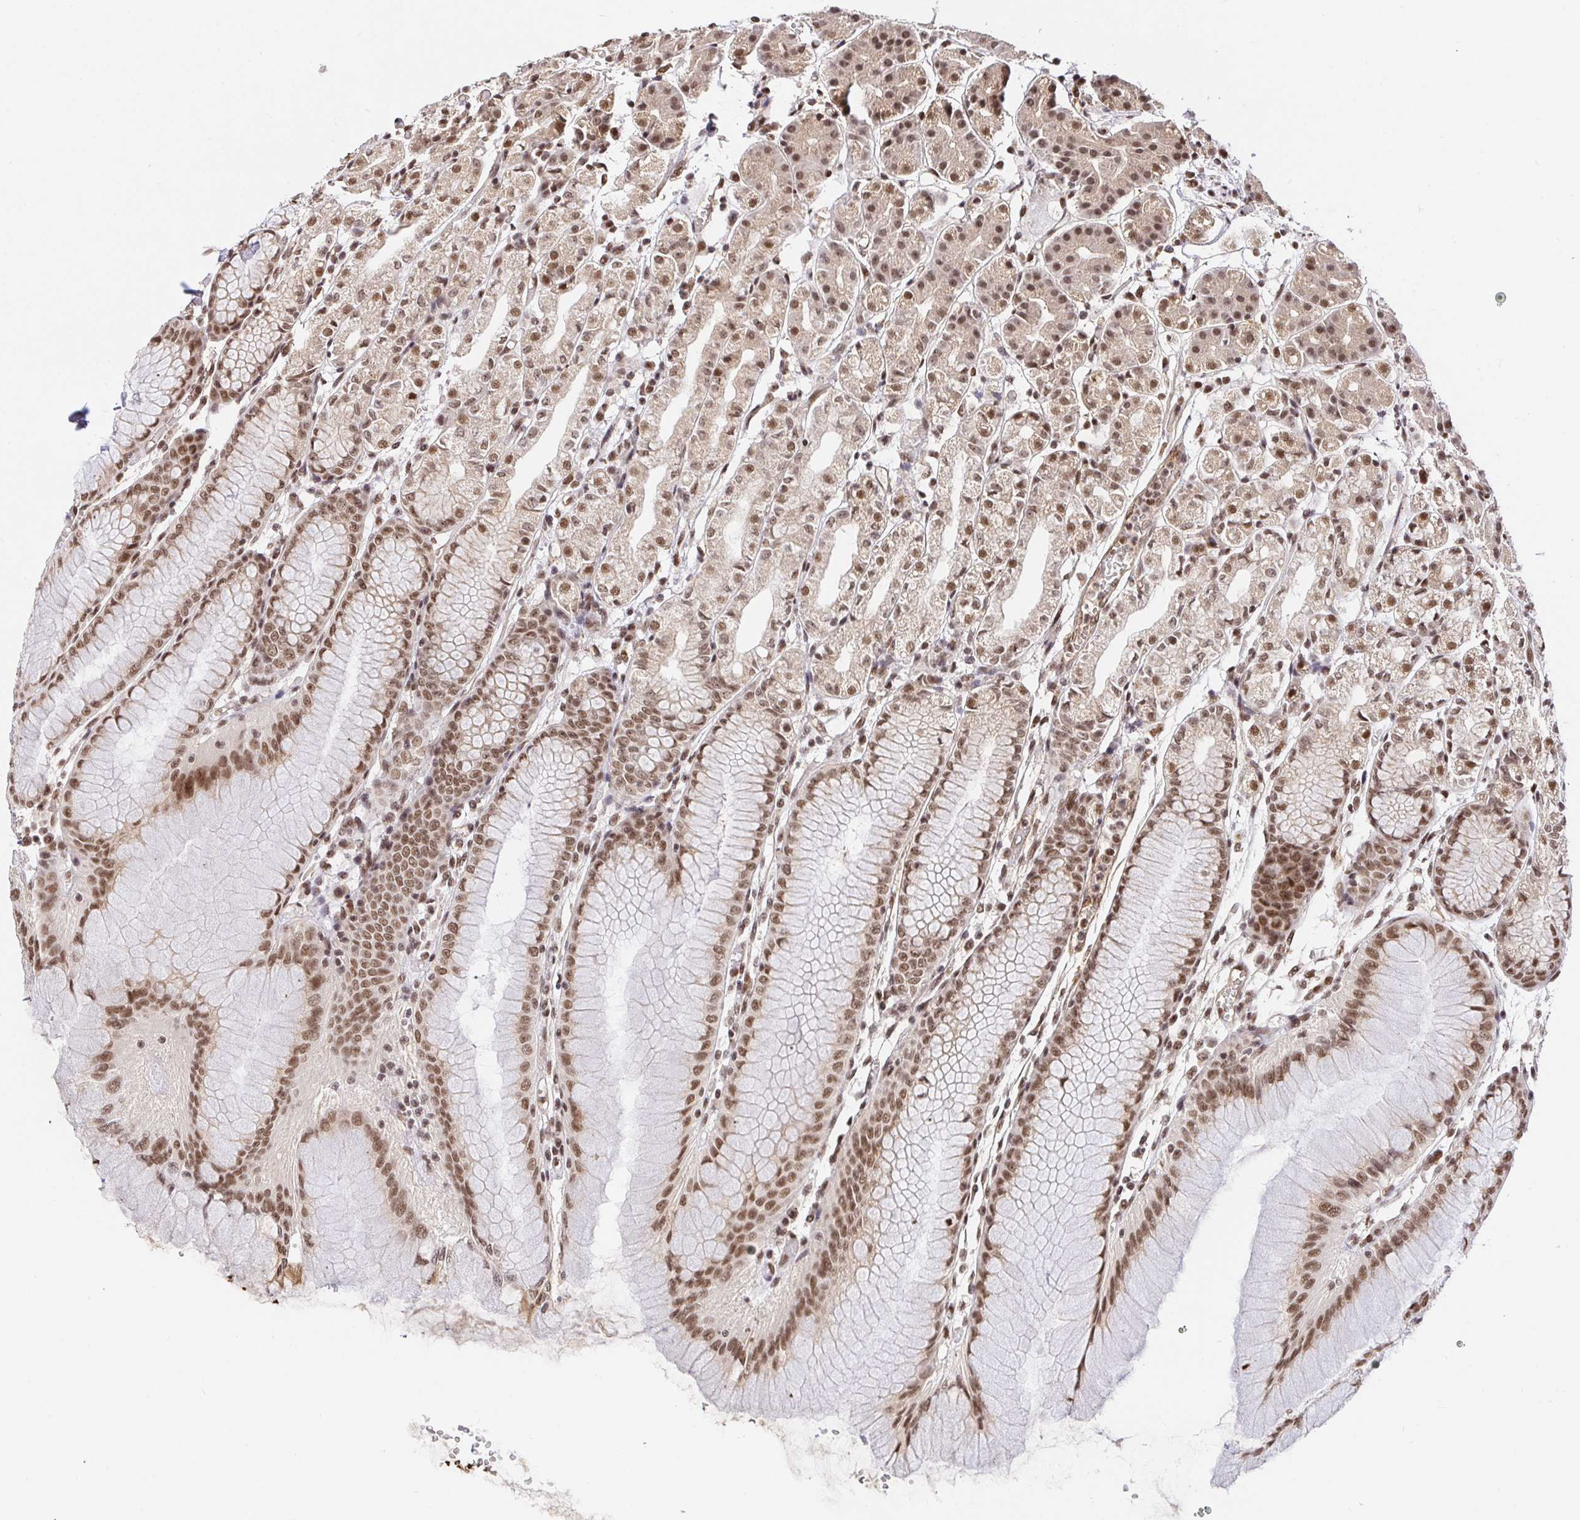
{"staining": {"intensity": "moderate", "quantity": ">75%", "location": "cytoplasmic/membranous,nuclear"}, "tissue": "stomach", "cell_type": "Glandular cells", "image_type": "normal", "snomed": [{"axis": "morphology", "description": "Normal tissue, NOS"}, {"axis": "topography", "description": "Stomach"}], "caption": "Protein expression analysis of normal human stomach reveals moderate cytoplasmic/membranous,nuclear staining in approximately >75% of glandular cells.", "gene": "USF1", "patient": {"sex": "female", "age": 57}}